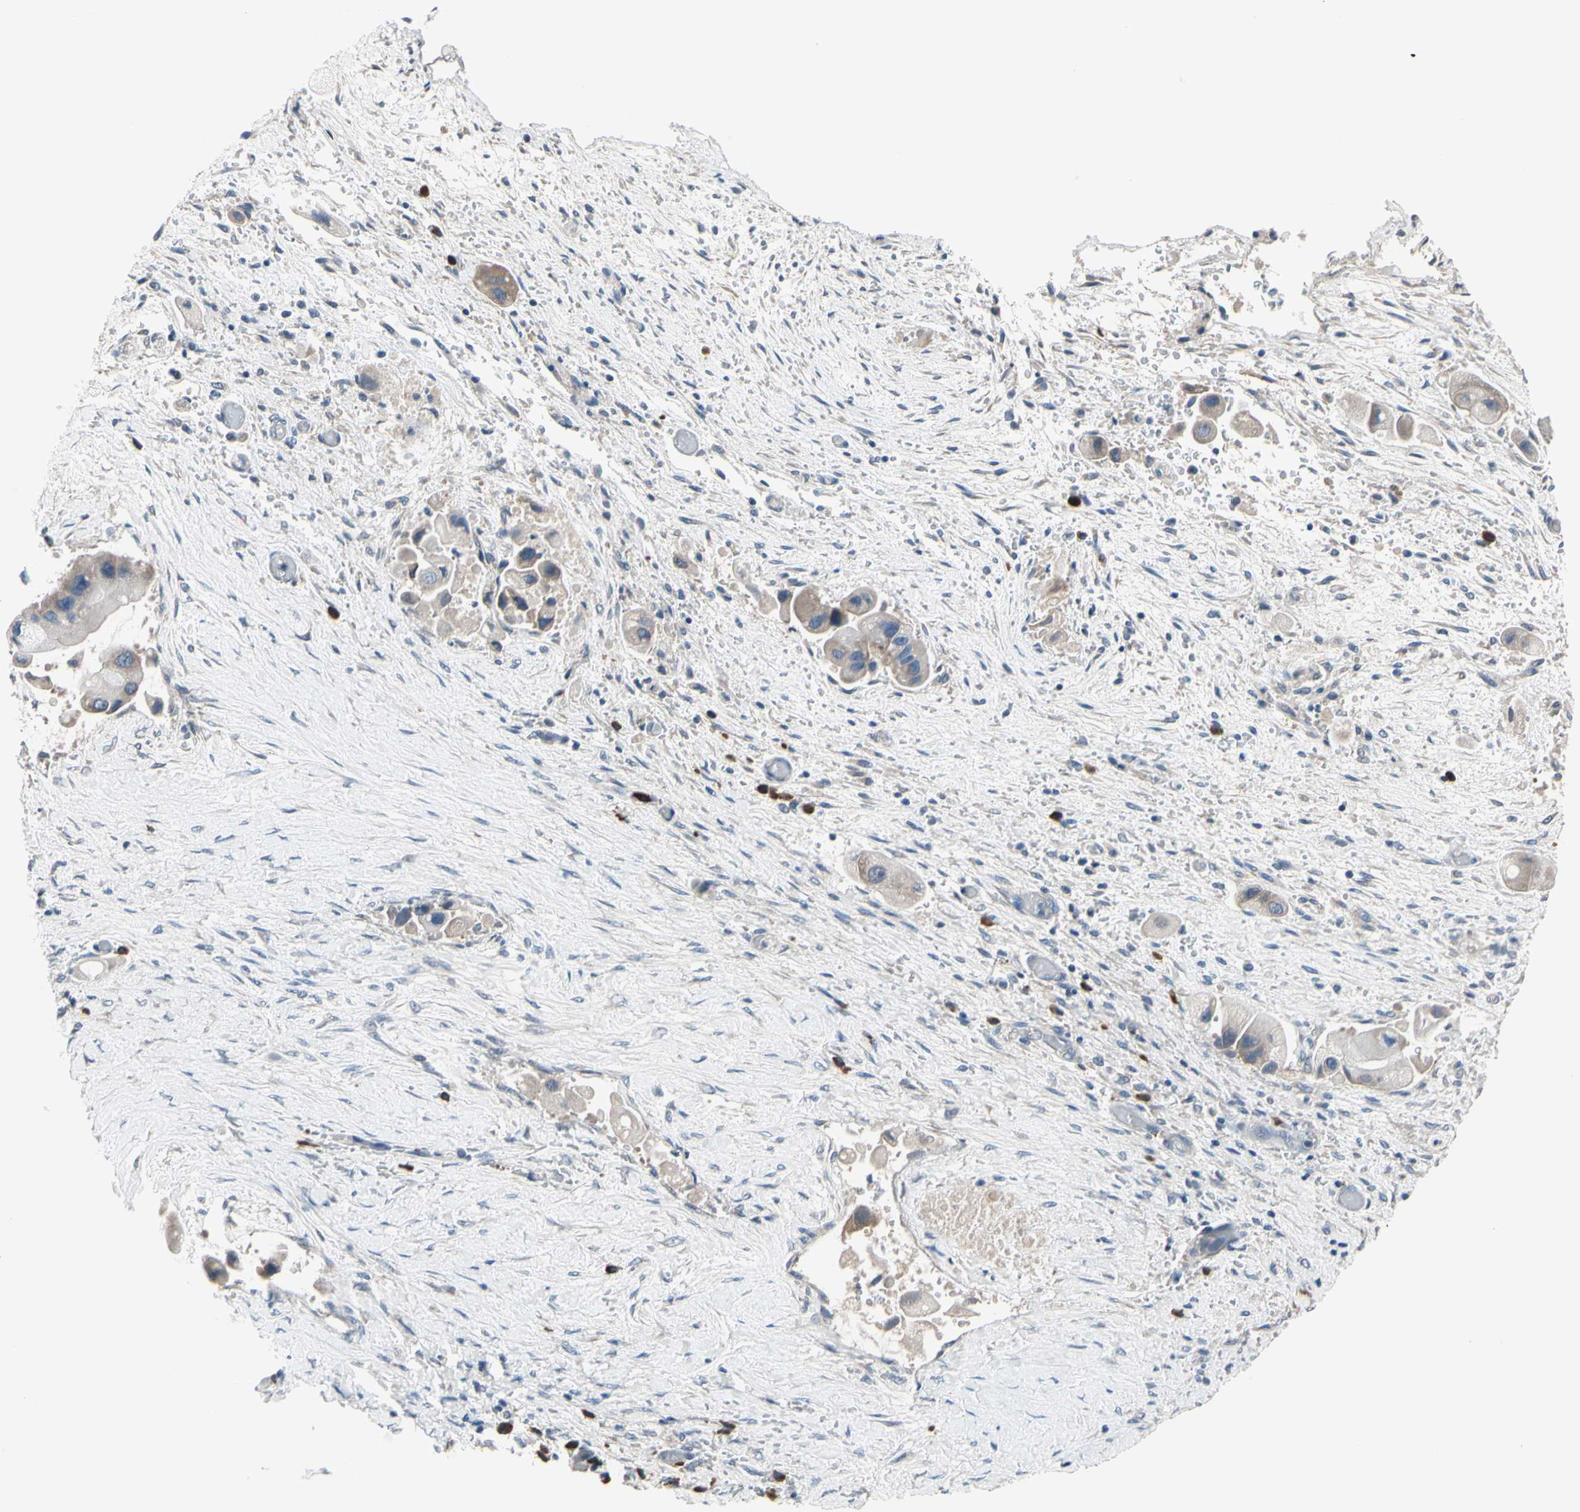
{"staining": {"intensity": "weak", "quantity": "25%-75%", "location": "cytoplasmic/membranous"}, "tissue": "liver cancer", "cell_type": "Tumor cells", "image_type": "cancer", "snomed": [{"axis": "morphology", "description": "Normal tissue, NOS"}, {"axis": "morphology", "description": "Cholangiocarcinoma"}, {"axis": "topography", "description": "Liver"}, {"axis": "topography", "description": "Peripheral nerve tissue"}], "caption": "Tumor cells reveal weak cytoplasmic/membranous staining in about 25%-75% of cells in liver cholangiocarcinoma. (DAB = brown stain, brightfield microscopy at high magnification).", "gene": "SELENOK", "patient": {"sex": "male", "age": 50}}